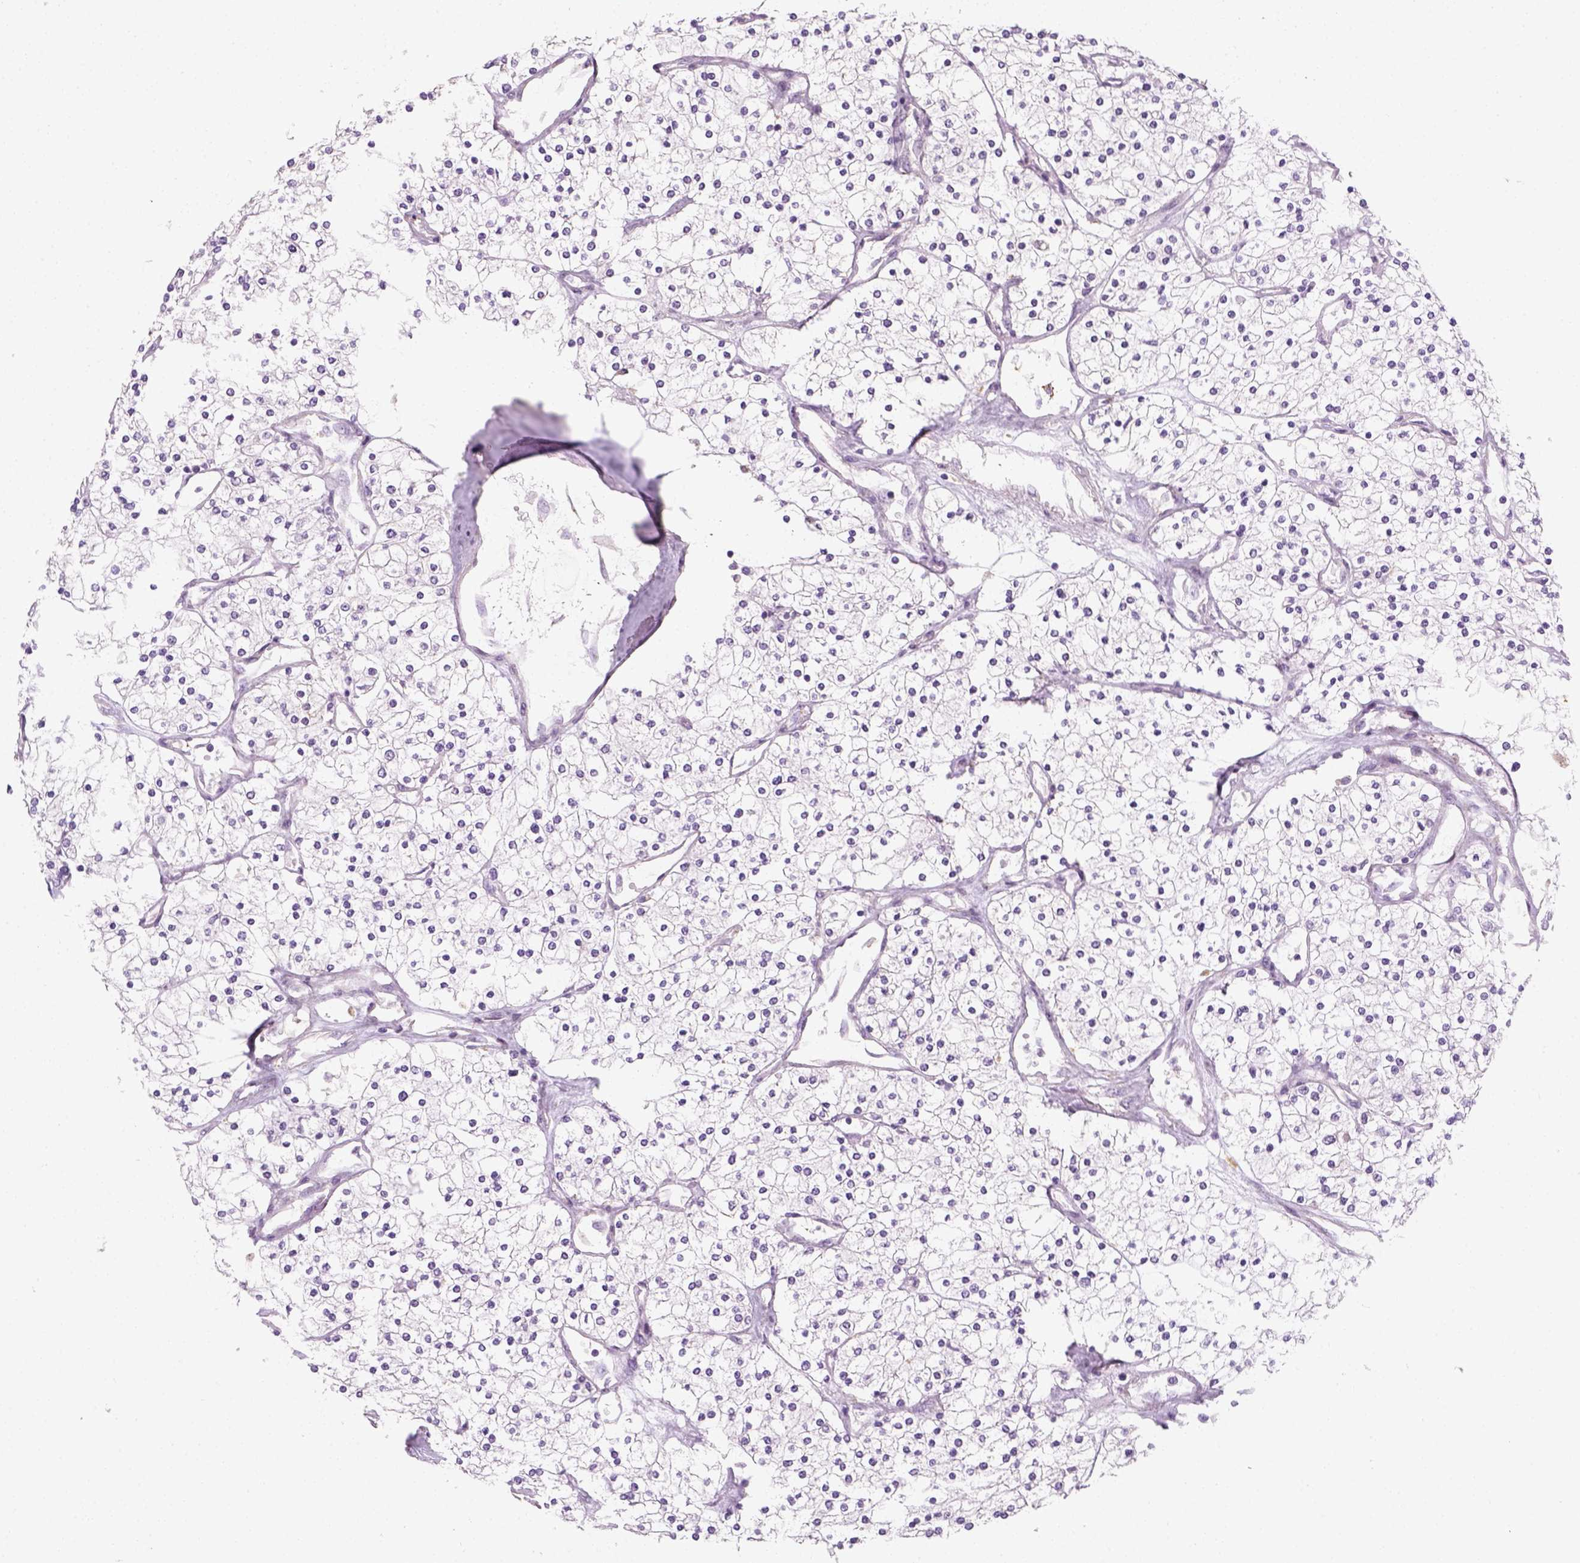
{"staining": {"intensity": "negative", "quantity": "none", "location": "none"}, "tissue": "renal cancer", "cell_type": "Tumor cells", "image_type": "cancer", "snomed": [{"axis": "morphology", "description": "Adenocarcinoma, NOS"}, {"axis": "topography", "description": "Kidney"}], "caption": "High power microscopy histopathology image of an IHC photomicrograph of renal cancer (adenocarcinoma), revealing no significant positivity in tumor cells.", "gene": "FAM163B", "patient": {"sex": "male", "age": 80}}